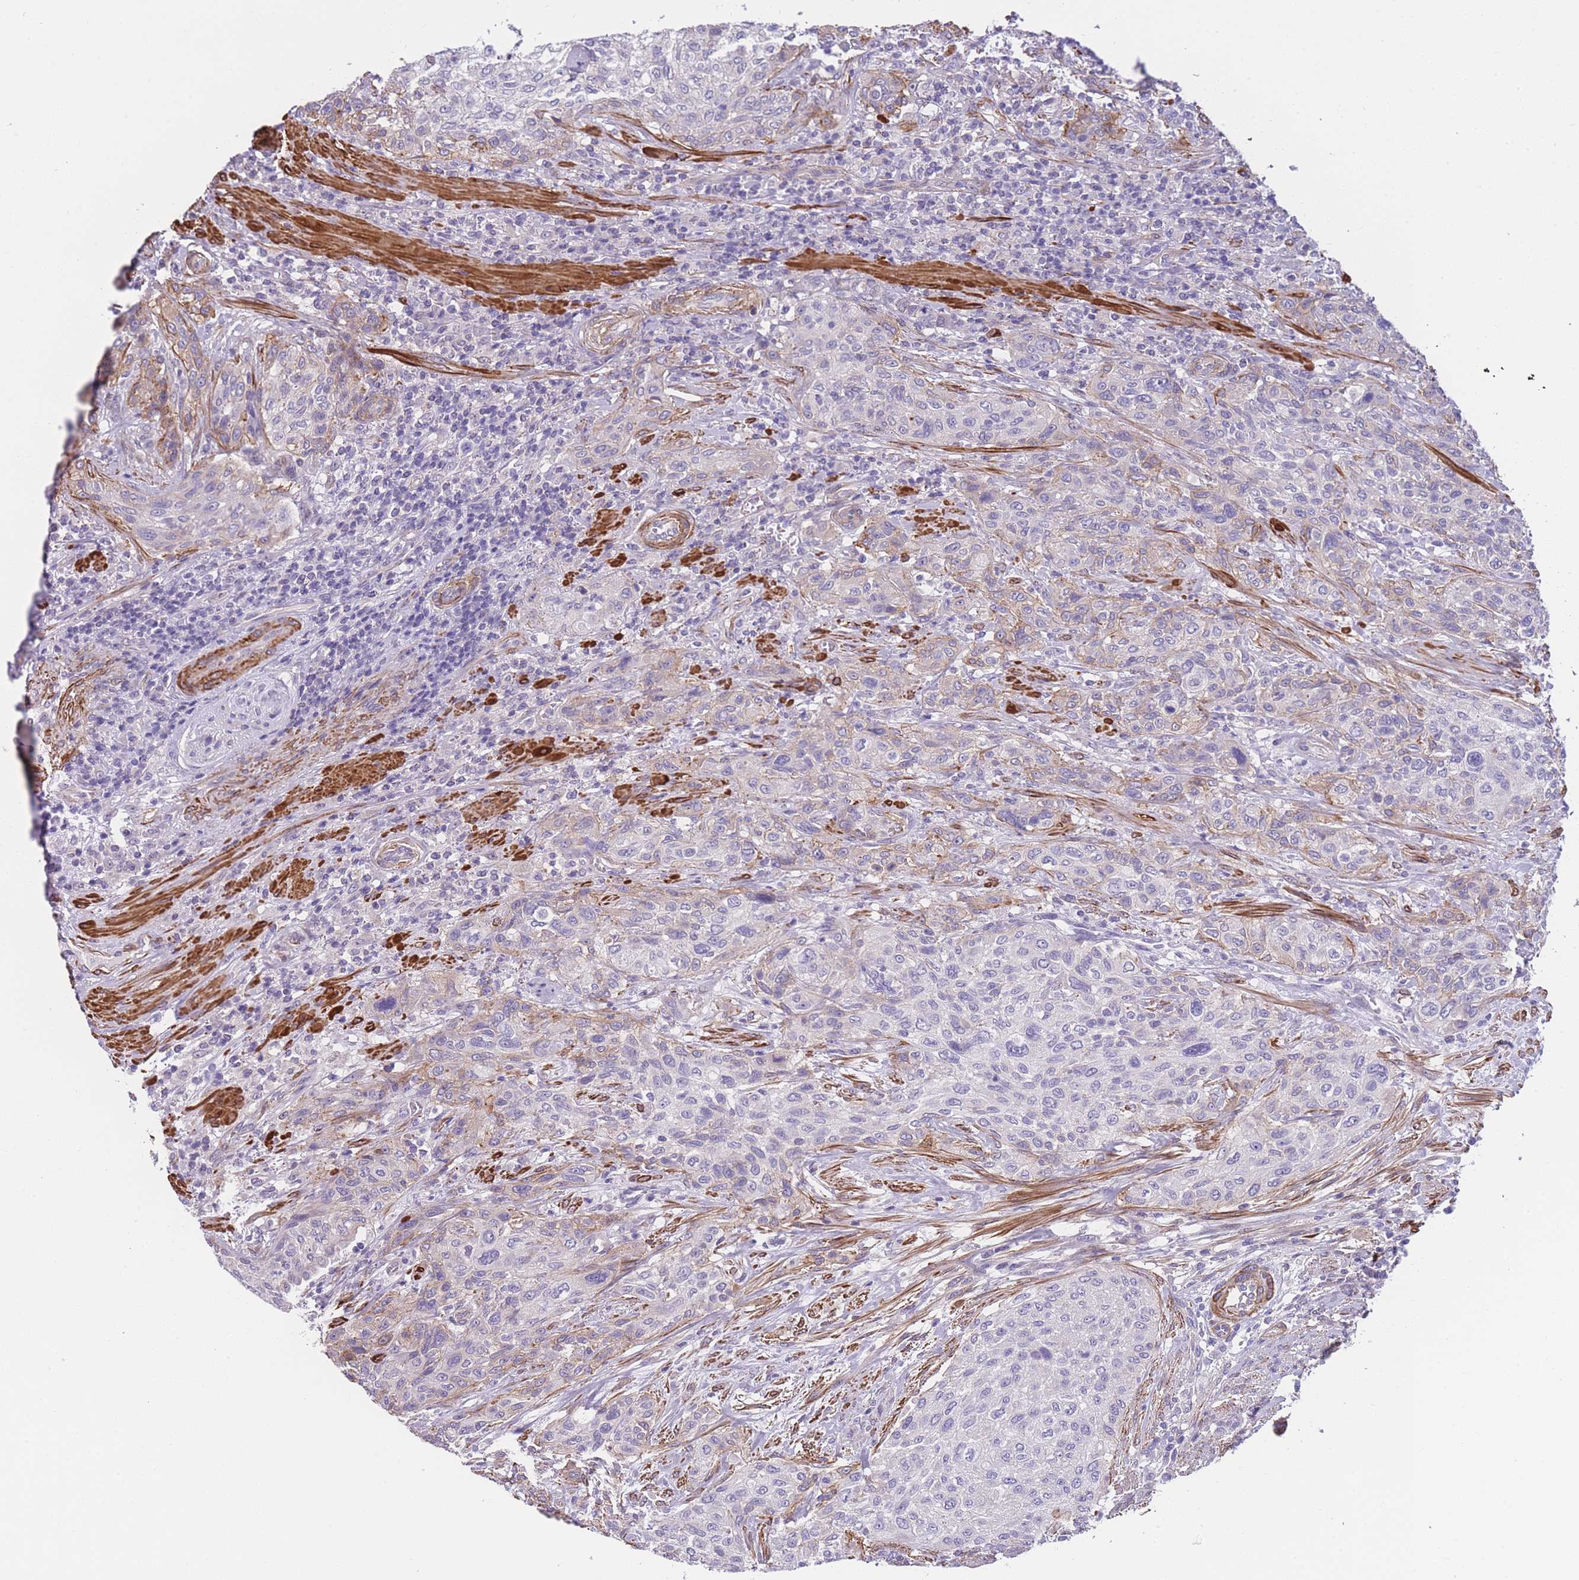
{"staining": {"intensity": "negative", "quantity": "none", "location": "none"}, "tissue": "urothelial cancer", "cell_type": "Tumor cells", "image_type": "cancer", "snomed": [{"axis": "morphology", "description": "Normal tissue, NOS"}, {"axis": "morphology", "description": "Urothelial carcinoma, NOS"}, {"axis": "topography", "description": "Urinary bladder"}, {"axis": "topography", "description": "Peripheral nerve tissue"}], "caption": "Urothelial cancer was stained to show a protein in brown. There is no significant expression in tumor cells.", "gene": "FAM124A", "patient": {"sex": "male", "age": 35}}